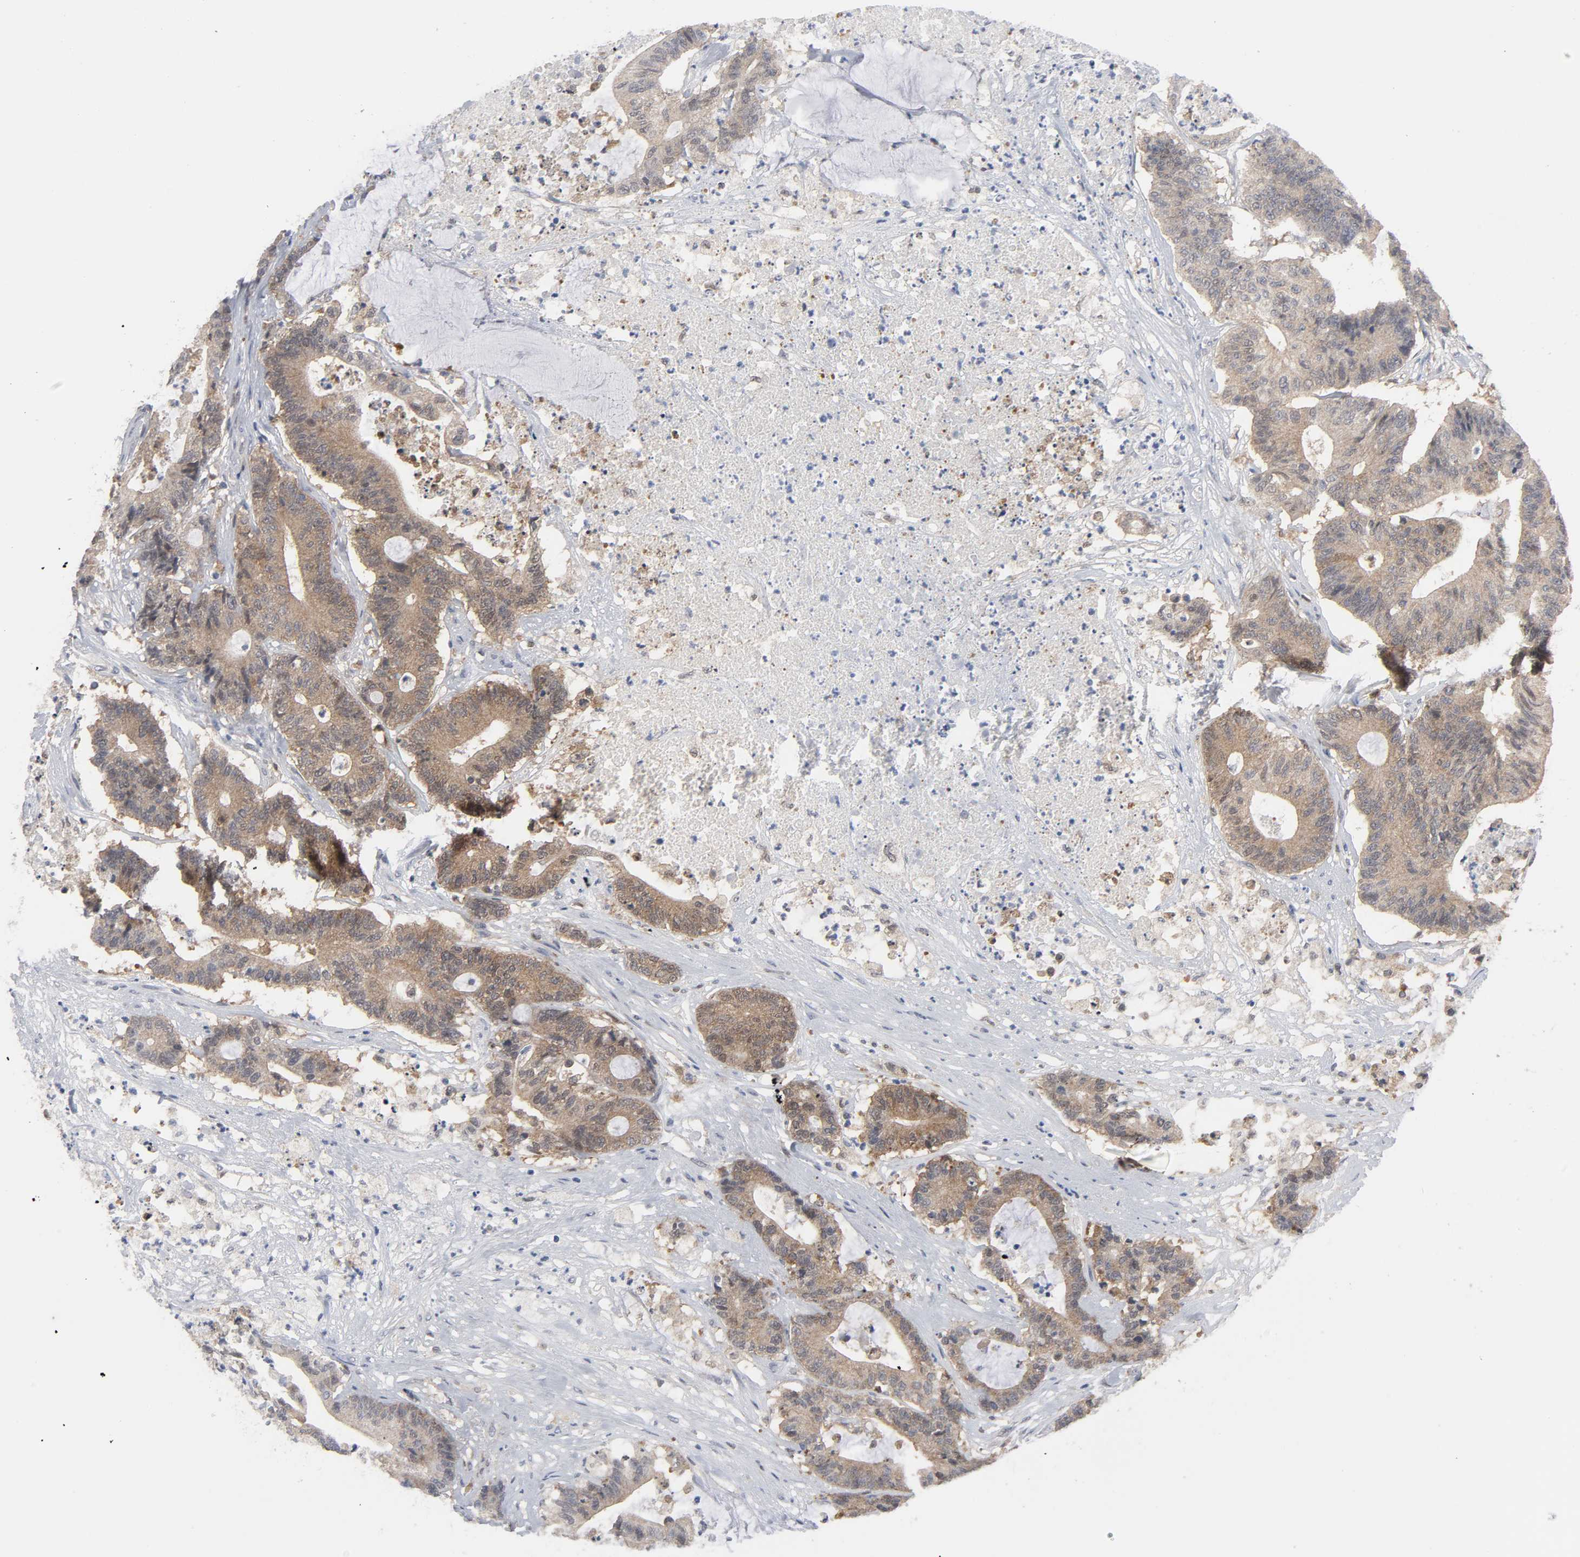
{"staining": {"intensity": "weak", "quantity": ">75%", "location": "cytoplasmic/membranous"}, "tissue": "colorectal cancer", "cell_type": "Tumor cells", "image_type": "cancer", "snomed": [{"axis": "morphology", "description": "Adenocarcinoma, NOS"}, {"axis": "topography", "description": "Colon"}], "caption": "The immunohistochemical stain shows weak cytoplasmic/membranous staining in tumor cells of adenocarcinoma (colorectal) tissue.", "gene": "PRDX1", "patient": {"sex": "female", "age": 84}}